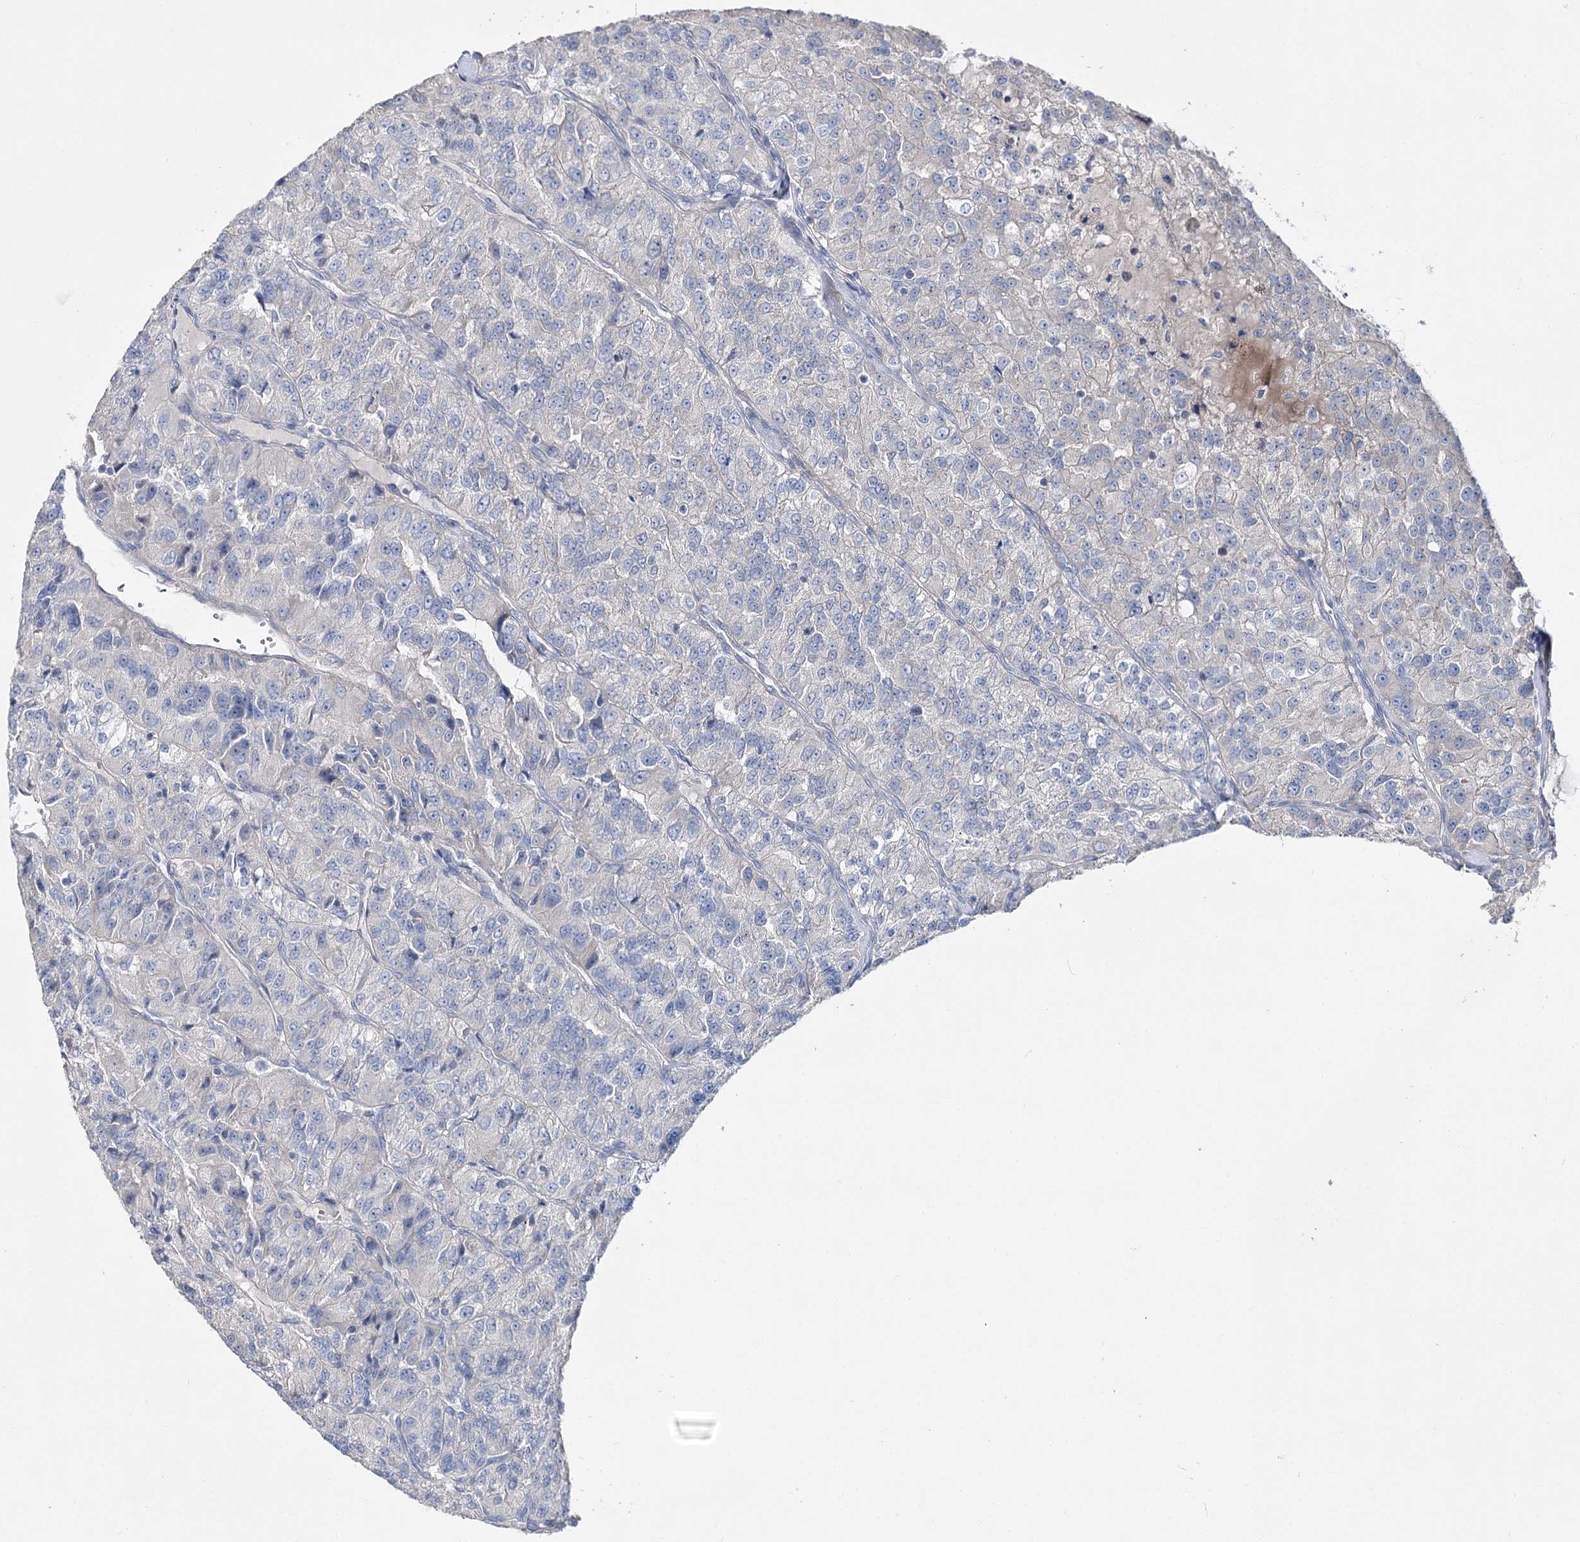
{"staining": {"intensity": "negative", "quantity": "none", "location": "none"}, "tissue": "renal cancer", "cell_type": "Tumor cells", "image_type": "cancer", "snomed": [{"axis": "morphology", "description": "Adenocarcinoma, NOS"}, {"axis": "topography", "description": "Kidney"}], "caption": "An immunohistochemistry (IHC) photomicrograph of renal adenocarcinoma is shown. There is no staining in tumor cells of renal adenocarcinoma. Nuclei are stained in blue.", "gene": "NRAP", "patient": {"sex": "female", "age": 63}}